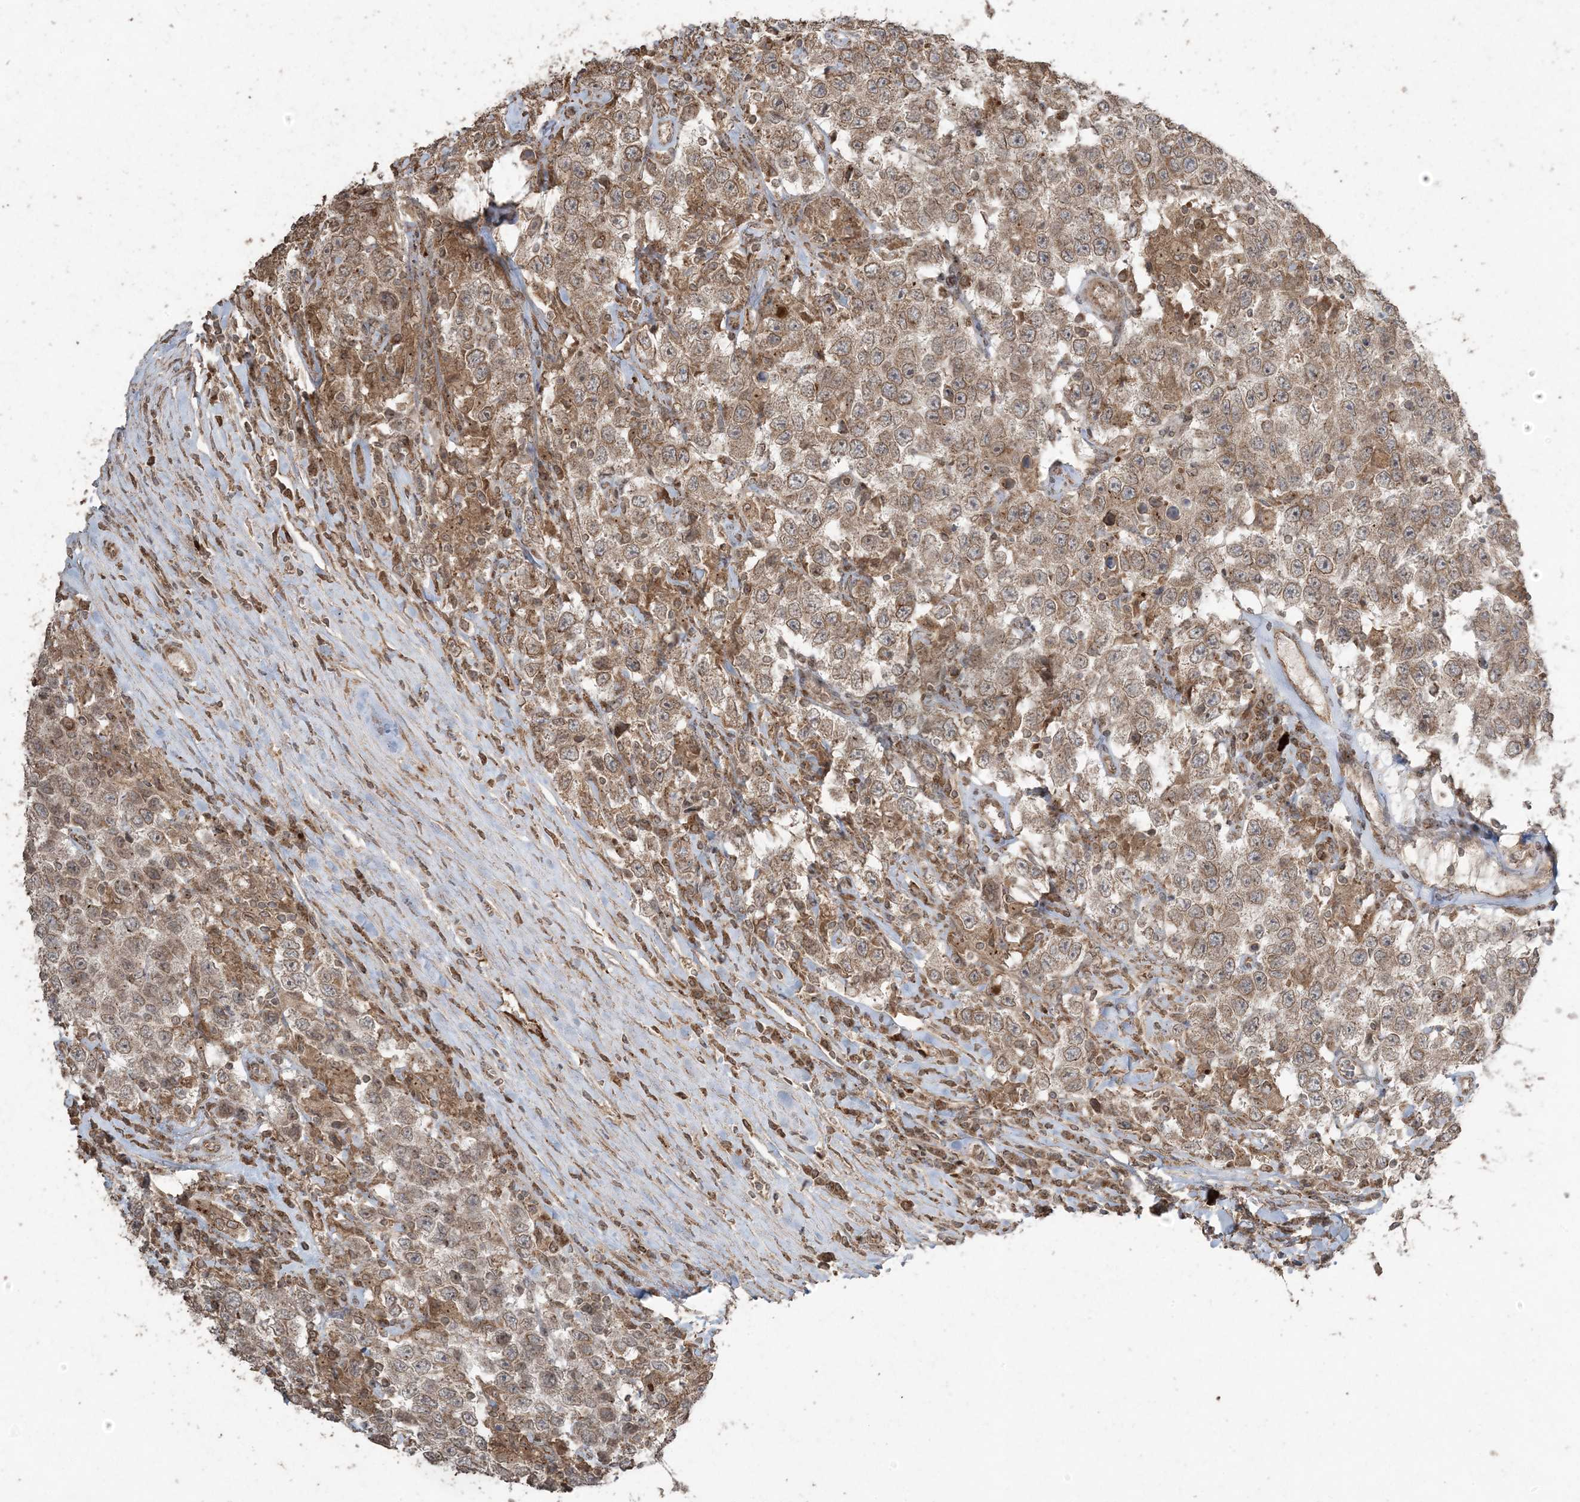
{"staining": {"intensity": "moderate", "quantity": ">75%", "location": "cytoplasmic/membranous"}, "tissue": "testis cancer", "cell_type": "Tumor cells", "image_type": "cancer", "snomed": [{"axis": "morphology", "description": "Seminoma, NOS"}, {"axis": "topography", "description": "Testis"}], "caption": "Immunohistochemical staining of testis seminoma reveals medium levels of moderate cytoplasmic/membranous protein positivity in about >75% of tumor cells. Nuclei are stained in blue.", "gene": "DDX19B", "patient": {"sex": "male", "age": 41}}